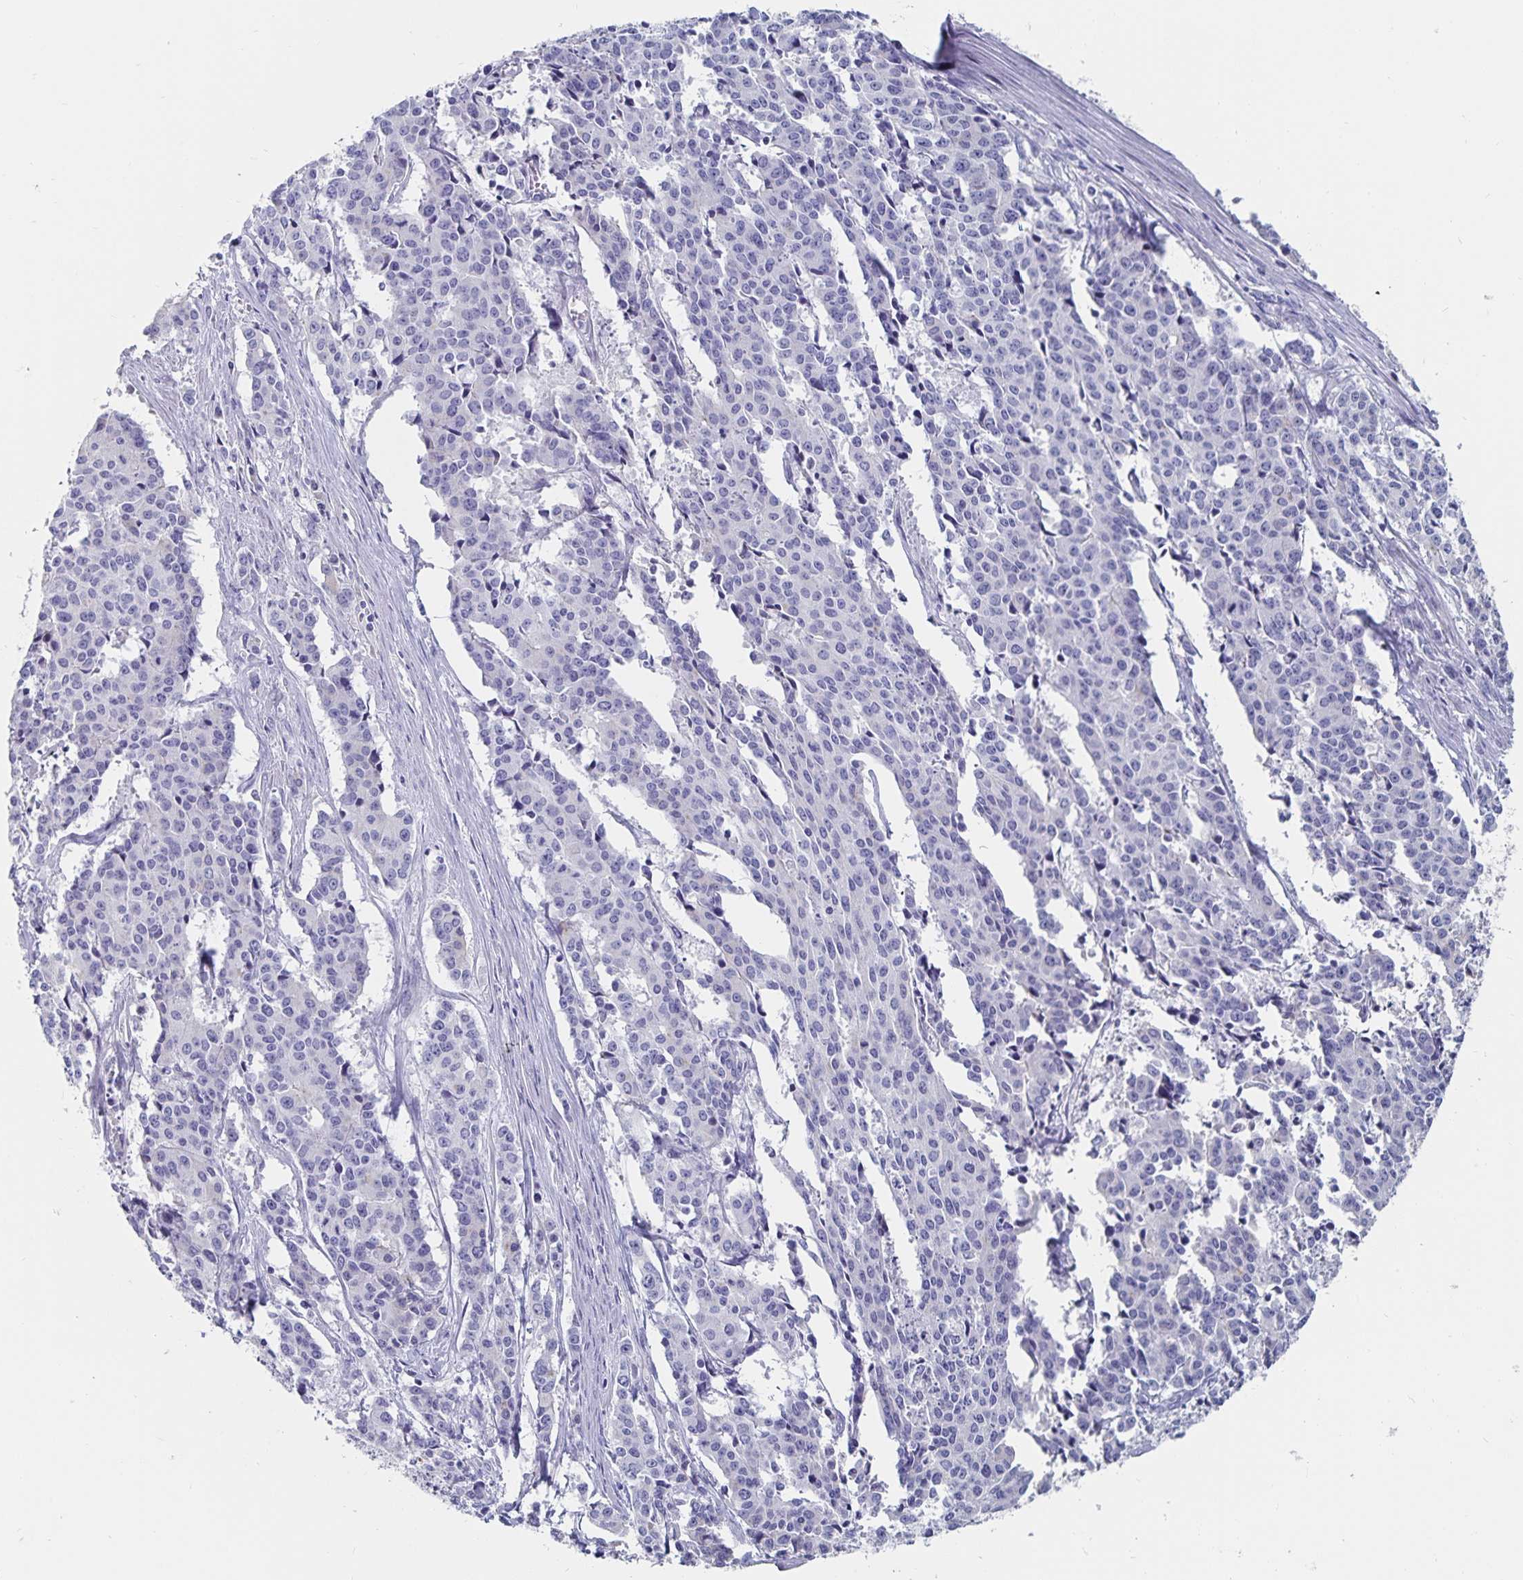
{"staining": {"intensity": "negative", "quantity": "none", "location": "none"}, "tissue": "cervical cancer", "cell_type": "Tumor cells", "image_type": "cancer", "snomed": [{"axis": "morphology", "description": "Squamous cell carcinoma, NOS"}, {"axis": "topography", "description": "Cervix"}], "caption": "Human squamous cell carcinoma (cervical) stained for a protein using immunohistochemistry (IHC) exhibits no positivity in tumor cells.", "gene": "CFAP69", "patient": {"sex": "female", "age": 28}}